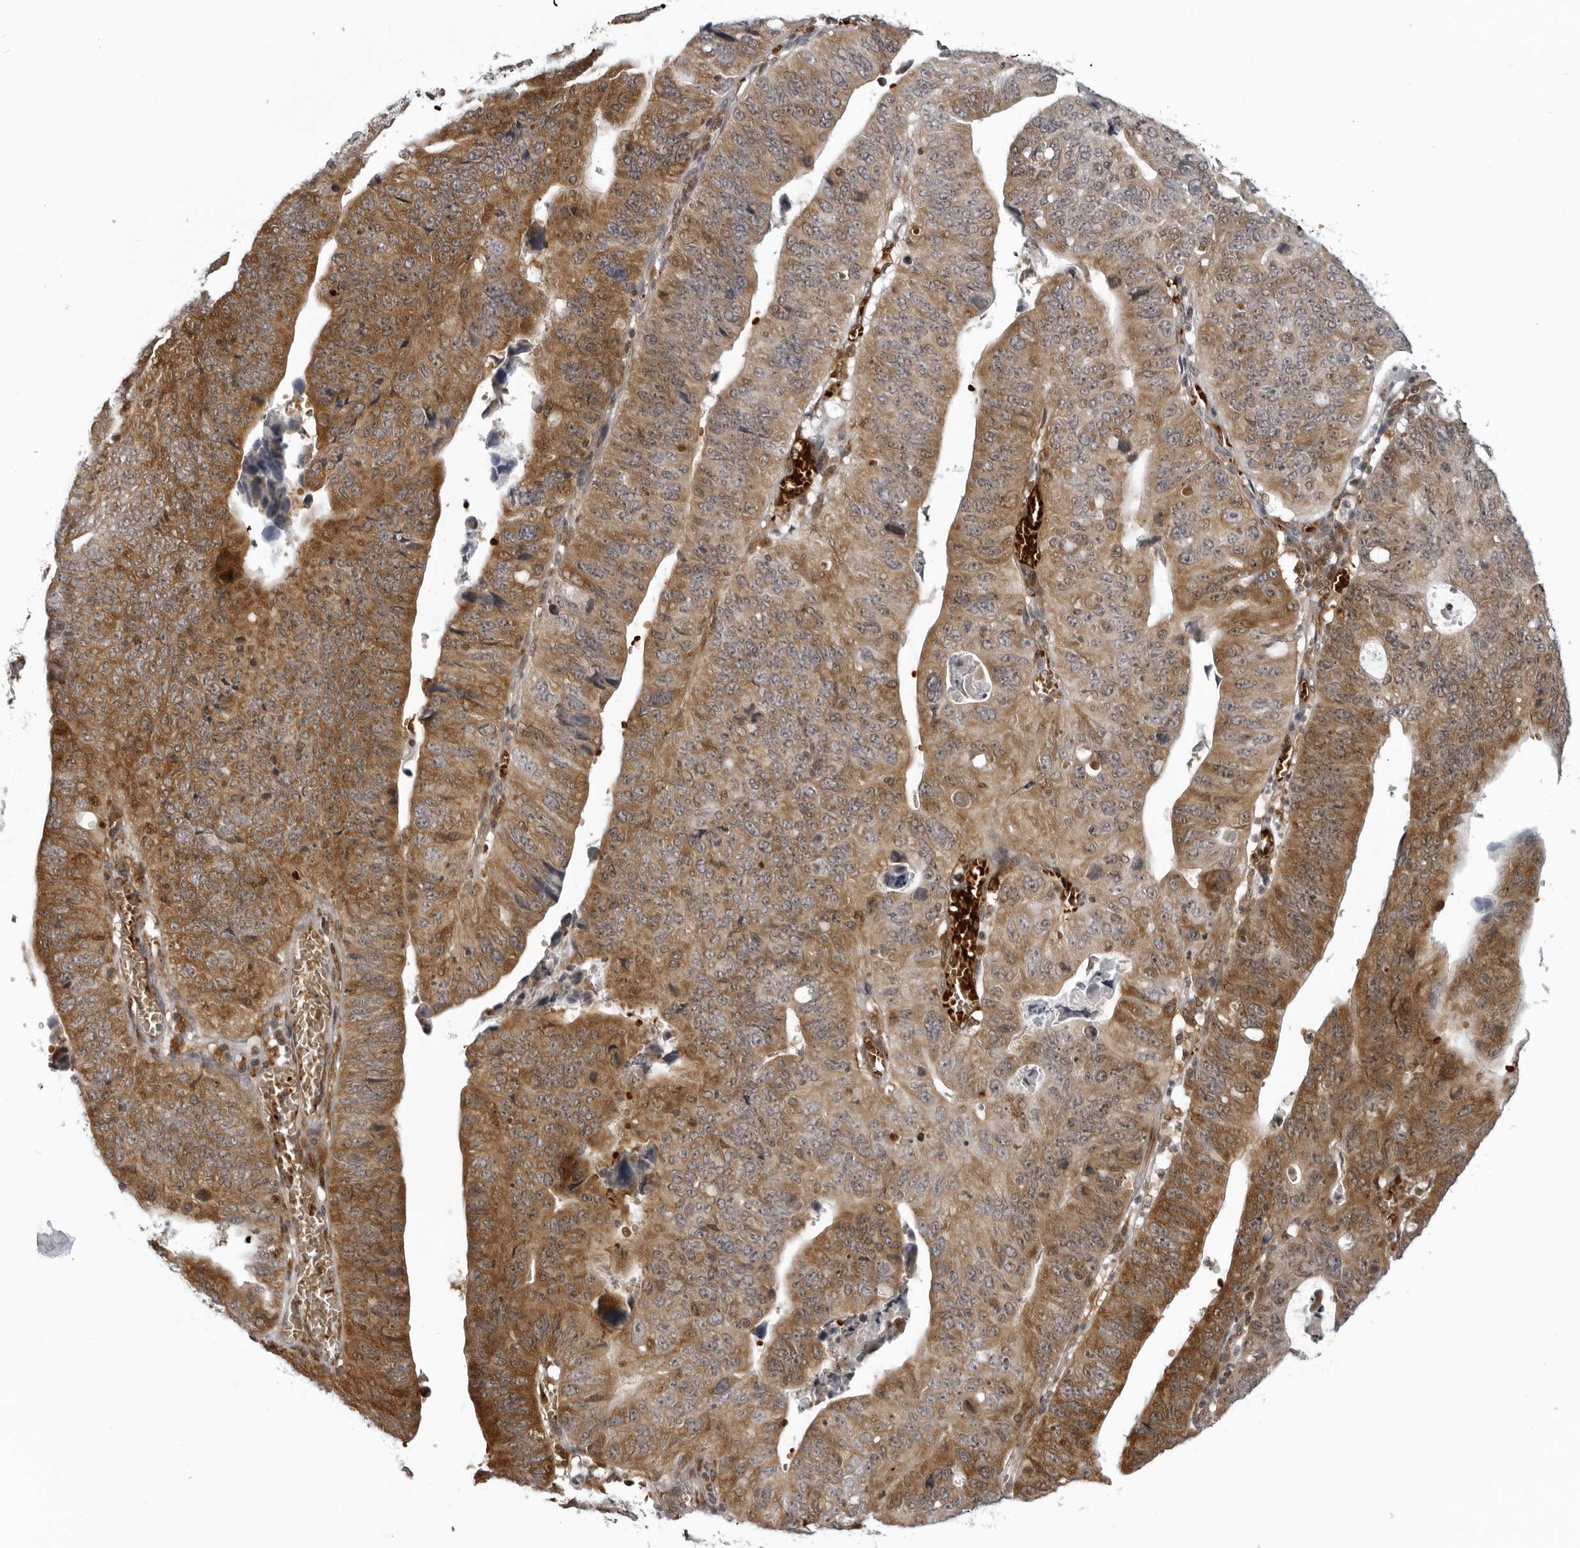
{"staining": {"intensity": "moderate", "quantity": ">75%", "location": "cytoplasmic/membranous"}, "tissue": "stomach cancer", "cell_type": "Tumor cells", "image_type": "cancer", "snomed": [{"axis": "morphology", "description": "Adenocarcinoma, NOS"}, {"axis": "topography", "description": "Stomach"}], "caption": "Immunohistochemical staining of stomach adenocarcinoma demonstrates medium levels of moderate cytoplasmic/membranous staining in about >75% of tumor cells. The protein is stained brown, and the nuclei are stained in blue (DAB IHC with brightfield microscopy, high magnification).", "gene": "THOP1", "patient": {"sex": "male", "age": 59}}